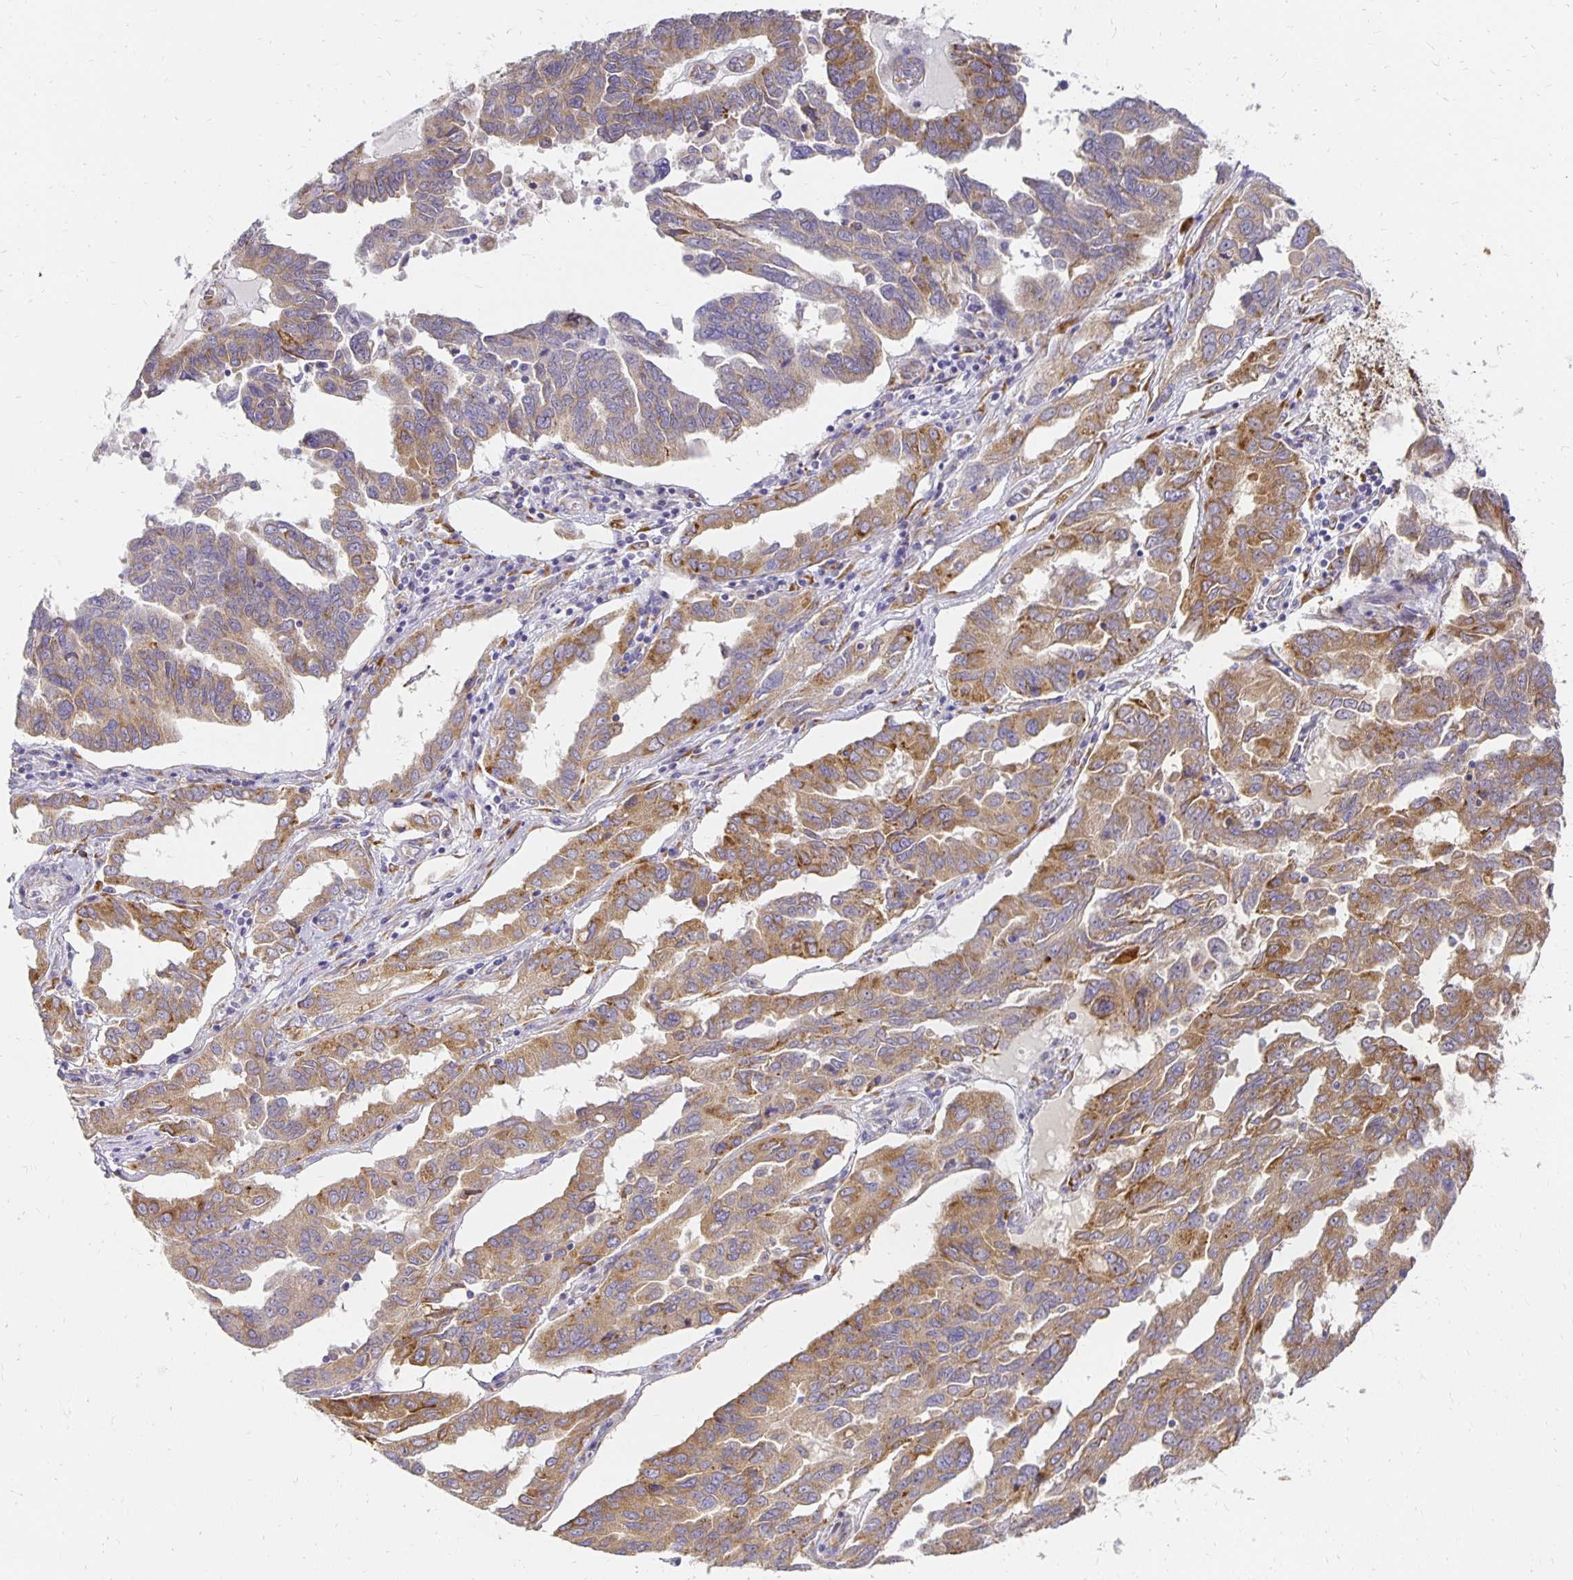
{"staining": {"intensity": "moderate", "quantity": ">75%", "location": "cytoplasmic/membranous"}, "tissue": "ovarian cancer", "cell_type": "Tumor cells", "image_type": "cancer", "snomed": [{"axis": "morphology", "description": "Cystadenocarcinoma, serous, NOS"}, {"axis": "topography", "description": "Ovary"}], "caption": "Protein staining reveals moderate cytoplasmic/membranous expression in about >75% of tumor cells in ovarian serous cystadenocarcinoma.", "gene": "PLOD1", "patient": {"sex": "female", "age": 64}}